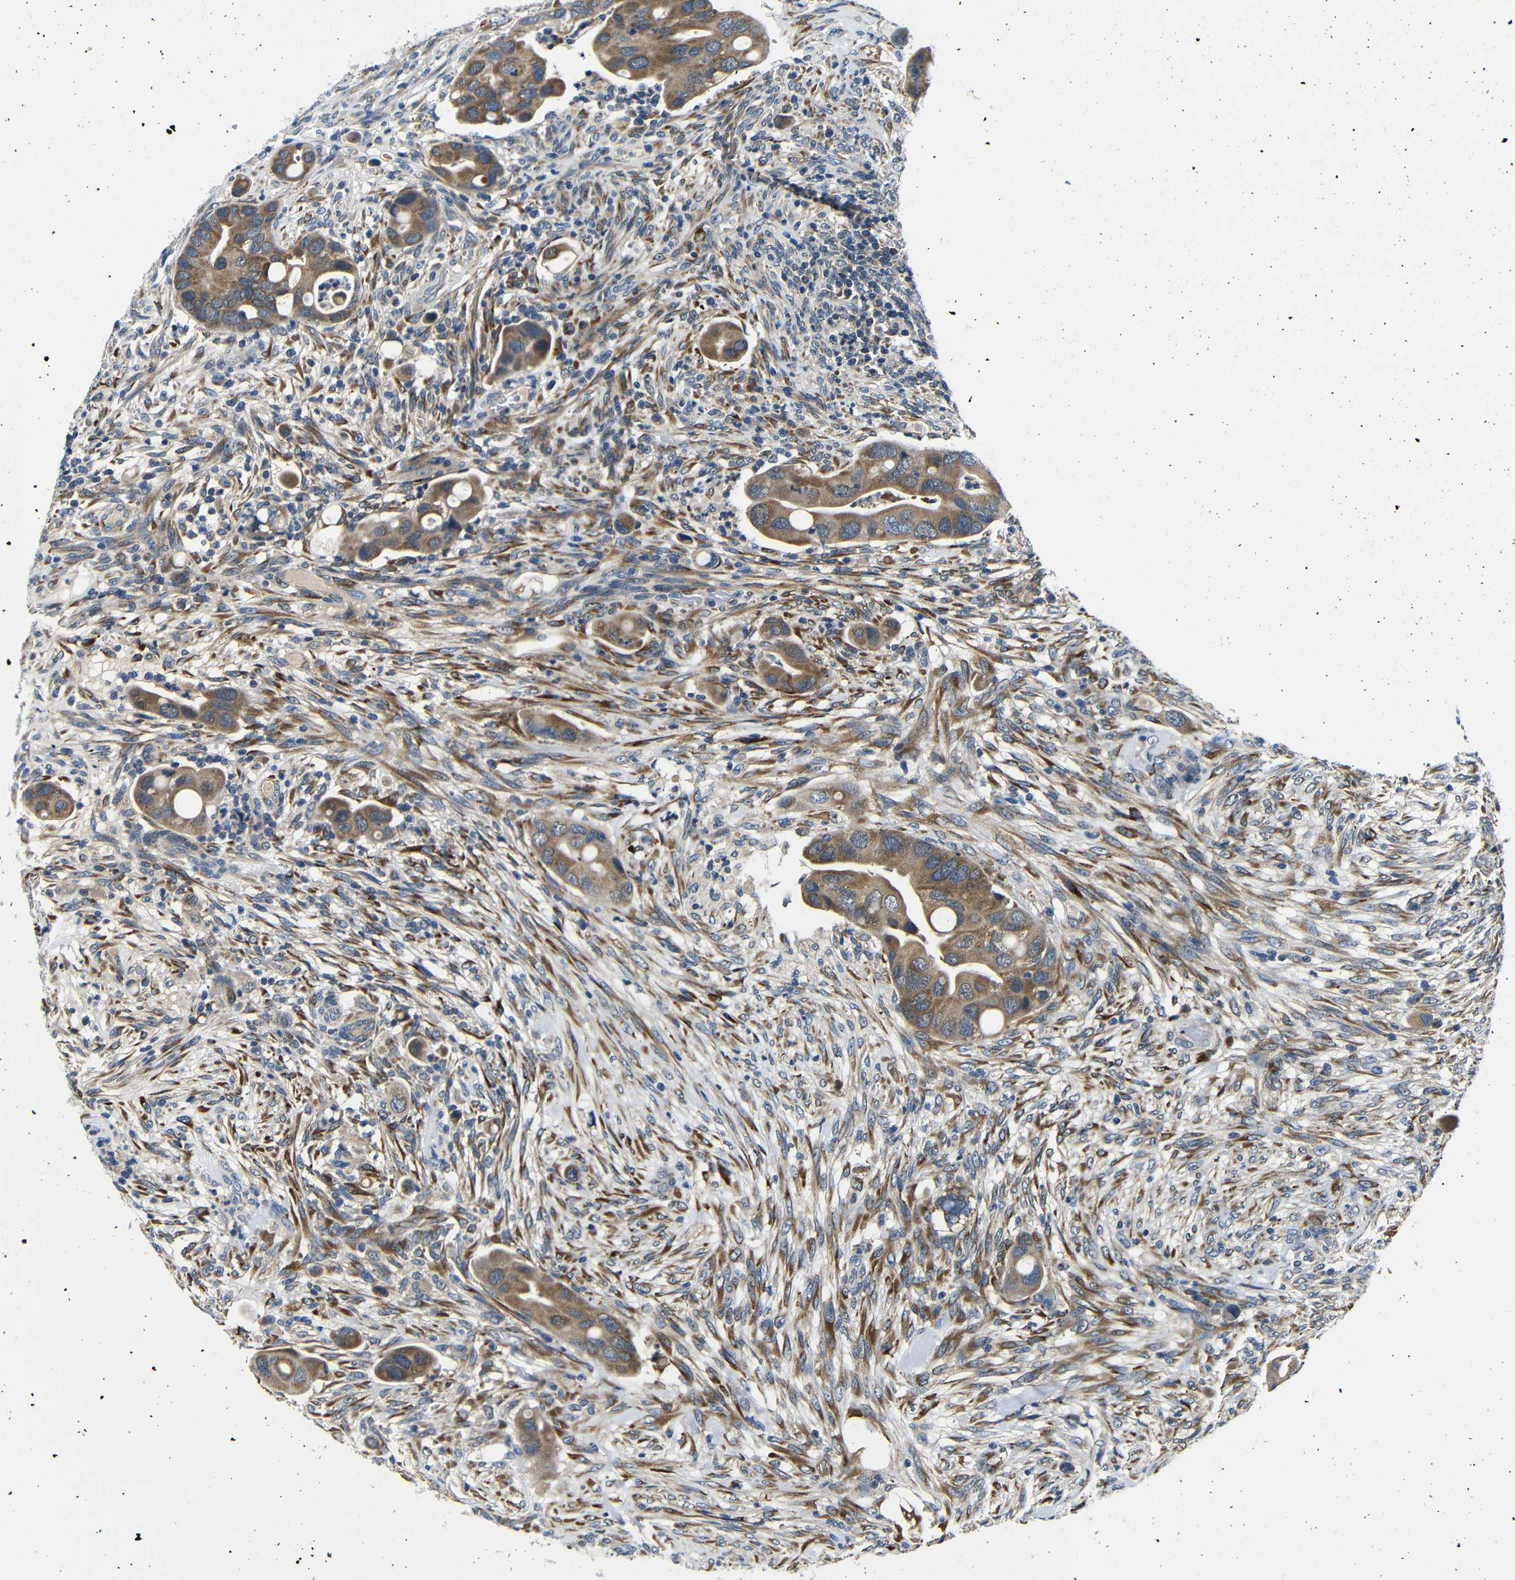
{"staining": {"intensity": "moderate", "quantity": ">75%", "location": "cytoplasmic/membranous"}, "tissue": "colorectal cancer", "cell_type": "Tumor cells", "image_type": "cancer", "snomed": [{"axis": "morphology", "description": "Adenocarcinoma, NOS"}, {"axis": "topography", "description": "Rectum"}], "caption": "IHC (DAB) staining of colorectal adenocarcinoma displays moderate cytoplasmic/membranous protein positivity in approximately >75% of tumor cells. The protein of interest is shown in brown color, while the nuclei are stained blue.", "gene": "FKBP14", "patient": {"sex": "female", "age": 57}}